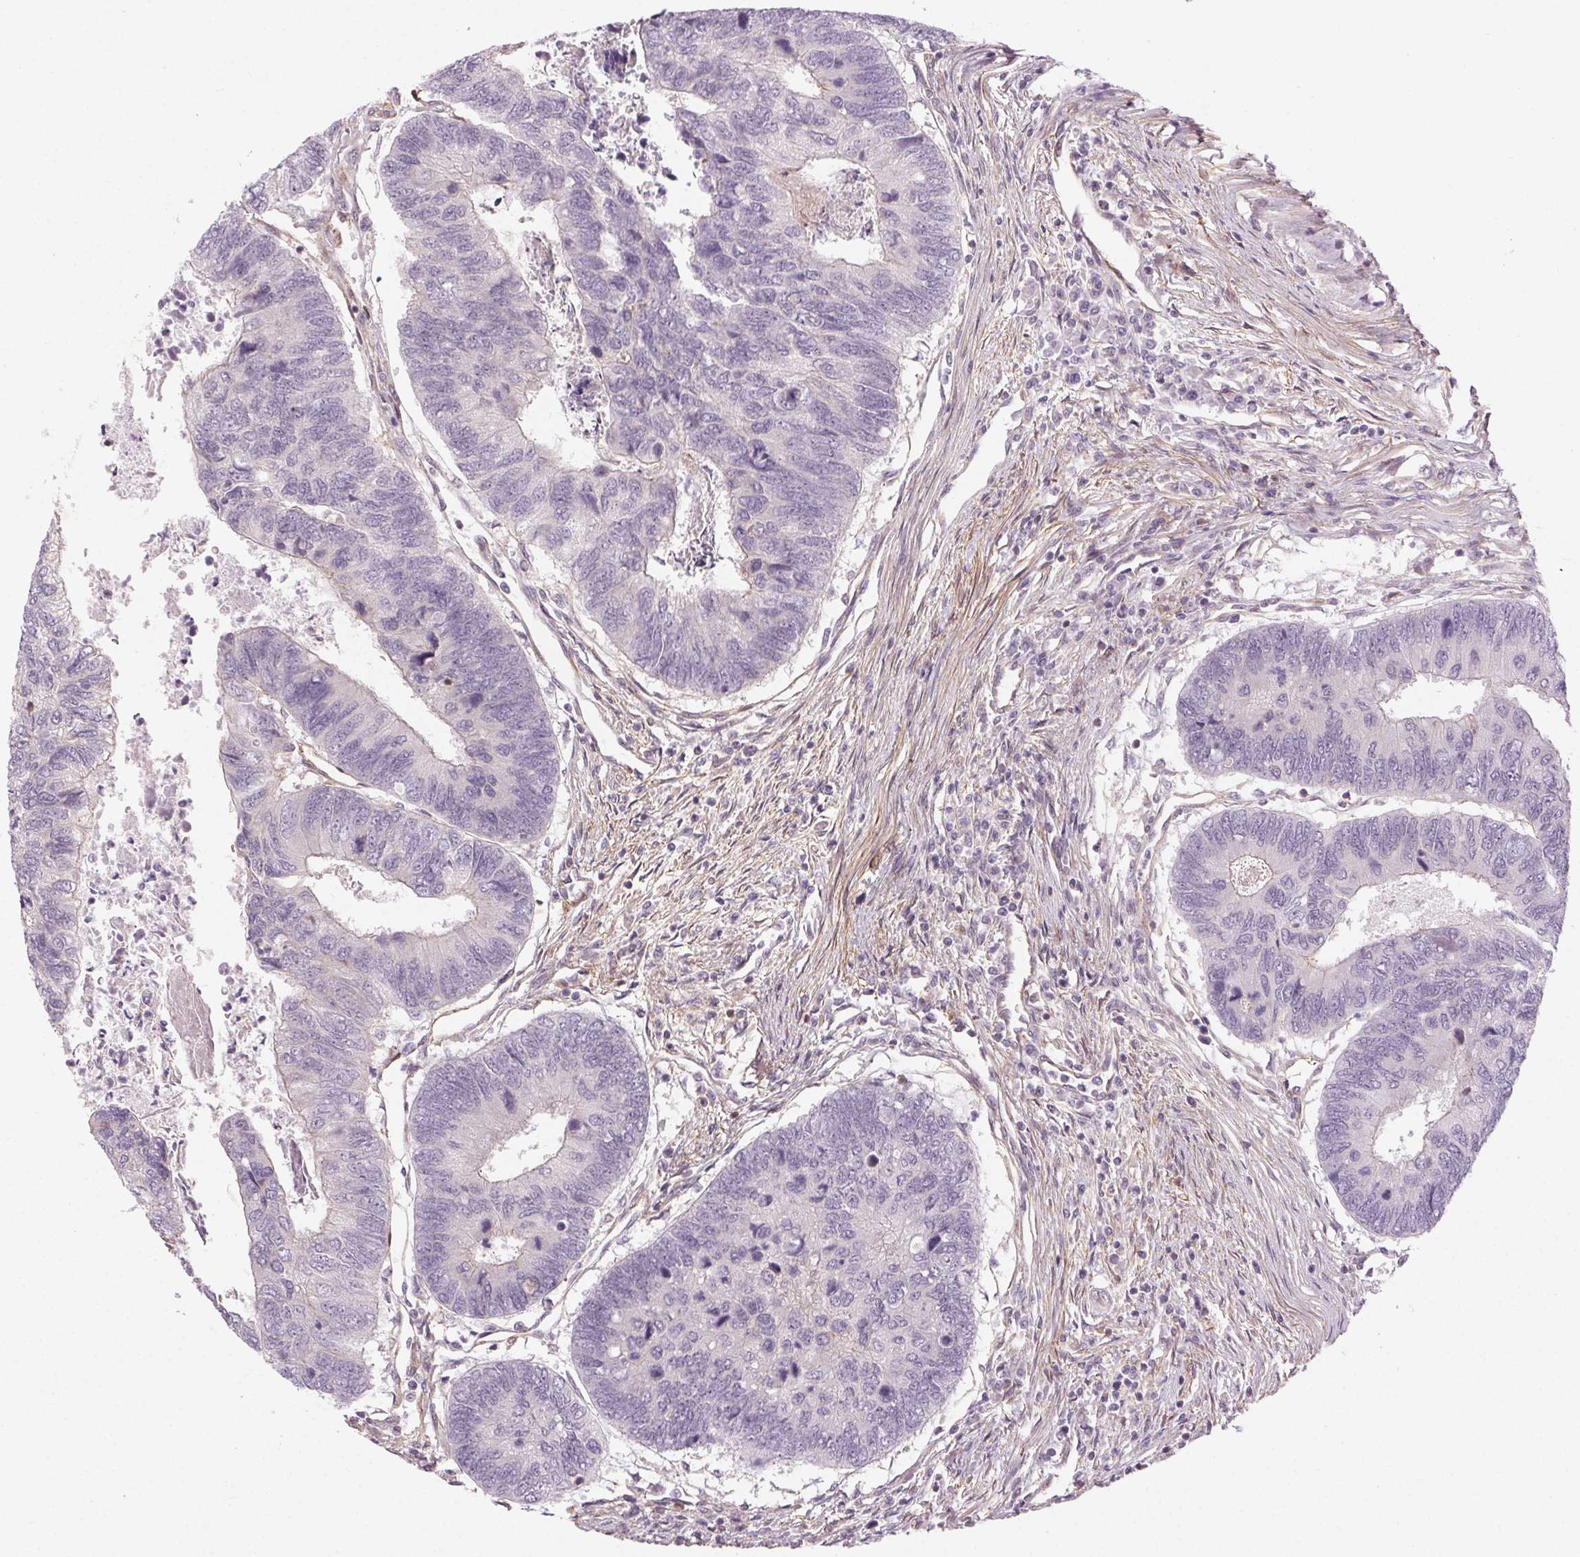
{"staining": {"intensity": "negative", "quantity": "none", "location": "none"}, "tissue": "colorectal cancer", "cell_type": "Tumor cells", "image_type": "cancer", "snomed": [{"axis": "morphology", "description": "Adenocarcinoma, NOS"}, {"axis": "topography", "description": "Colon"}], "caption": "A photomicrograph of adenocarcinoma (colorectal) stained for a protein demonstrates no brown staining in tumor cells.", "gene": "CCSER1", "patient": {"sex": "female", "age": 67}}